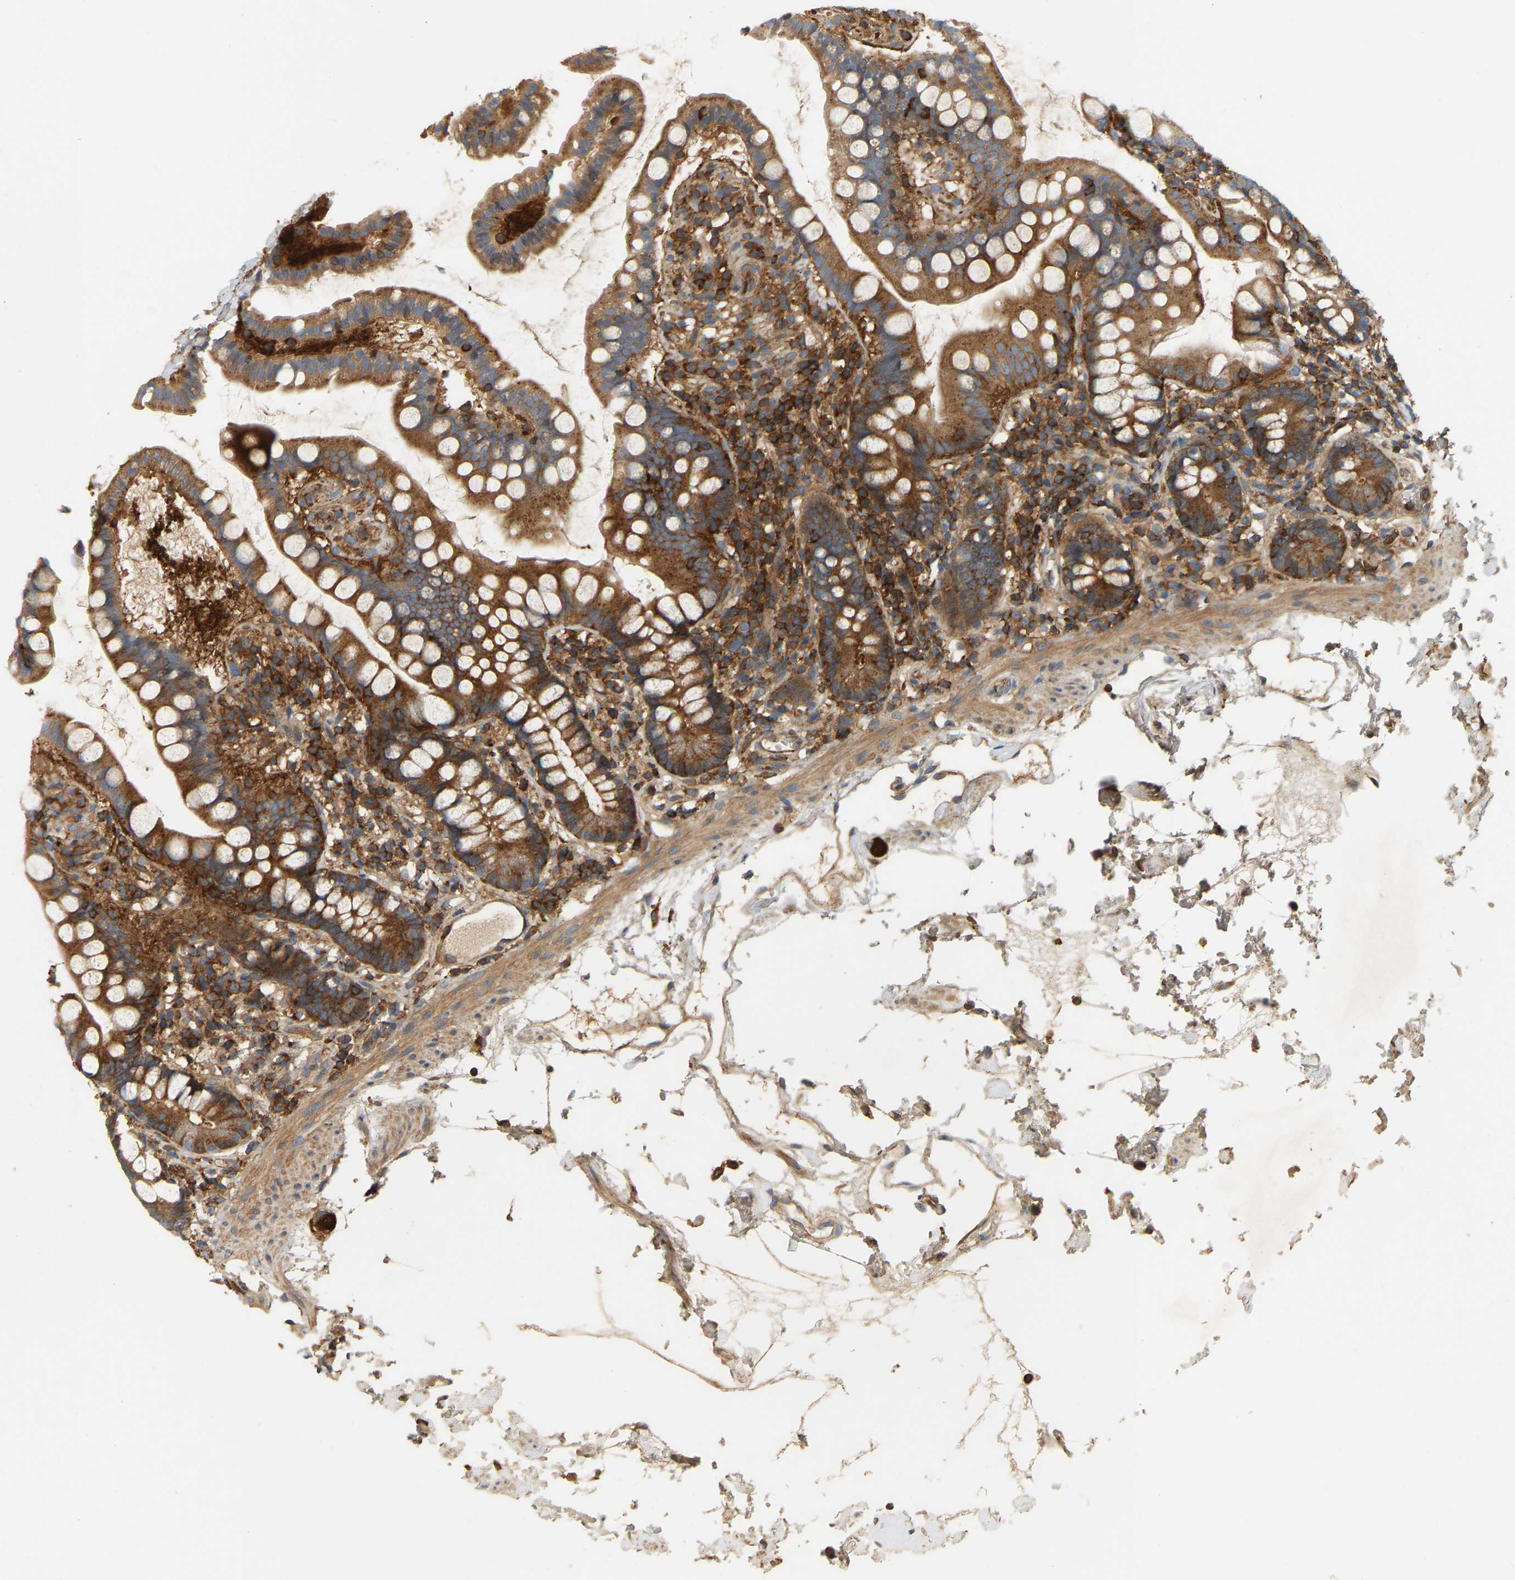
{"staining": {"intensity": "strong", "quantity": ">75%", "location": "cytoplasmic/membranous"}, "tissue": "small intestine", "cell_type": "Glandular cells", "image_type": "normal", "snomed": [{"axis": "morphology", "description": "Normal tissue, NOS"}, {"axis": "topography", "description": "Small intestine"}], "caption": "Protein staining of benign small intestine shows strong cytoplasmic/membranous positivity in approximately >75% of glandular cells. (DAB (3,3'-diaminobenzidine) IHC with brightfield microscopy, high magnification).", "gene": "AKAP13", "patient": {"sex": "female", "age": 84}}